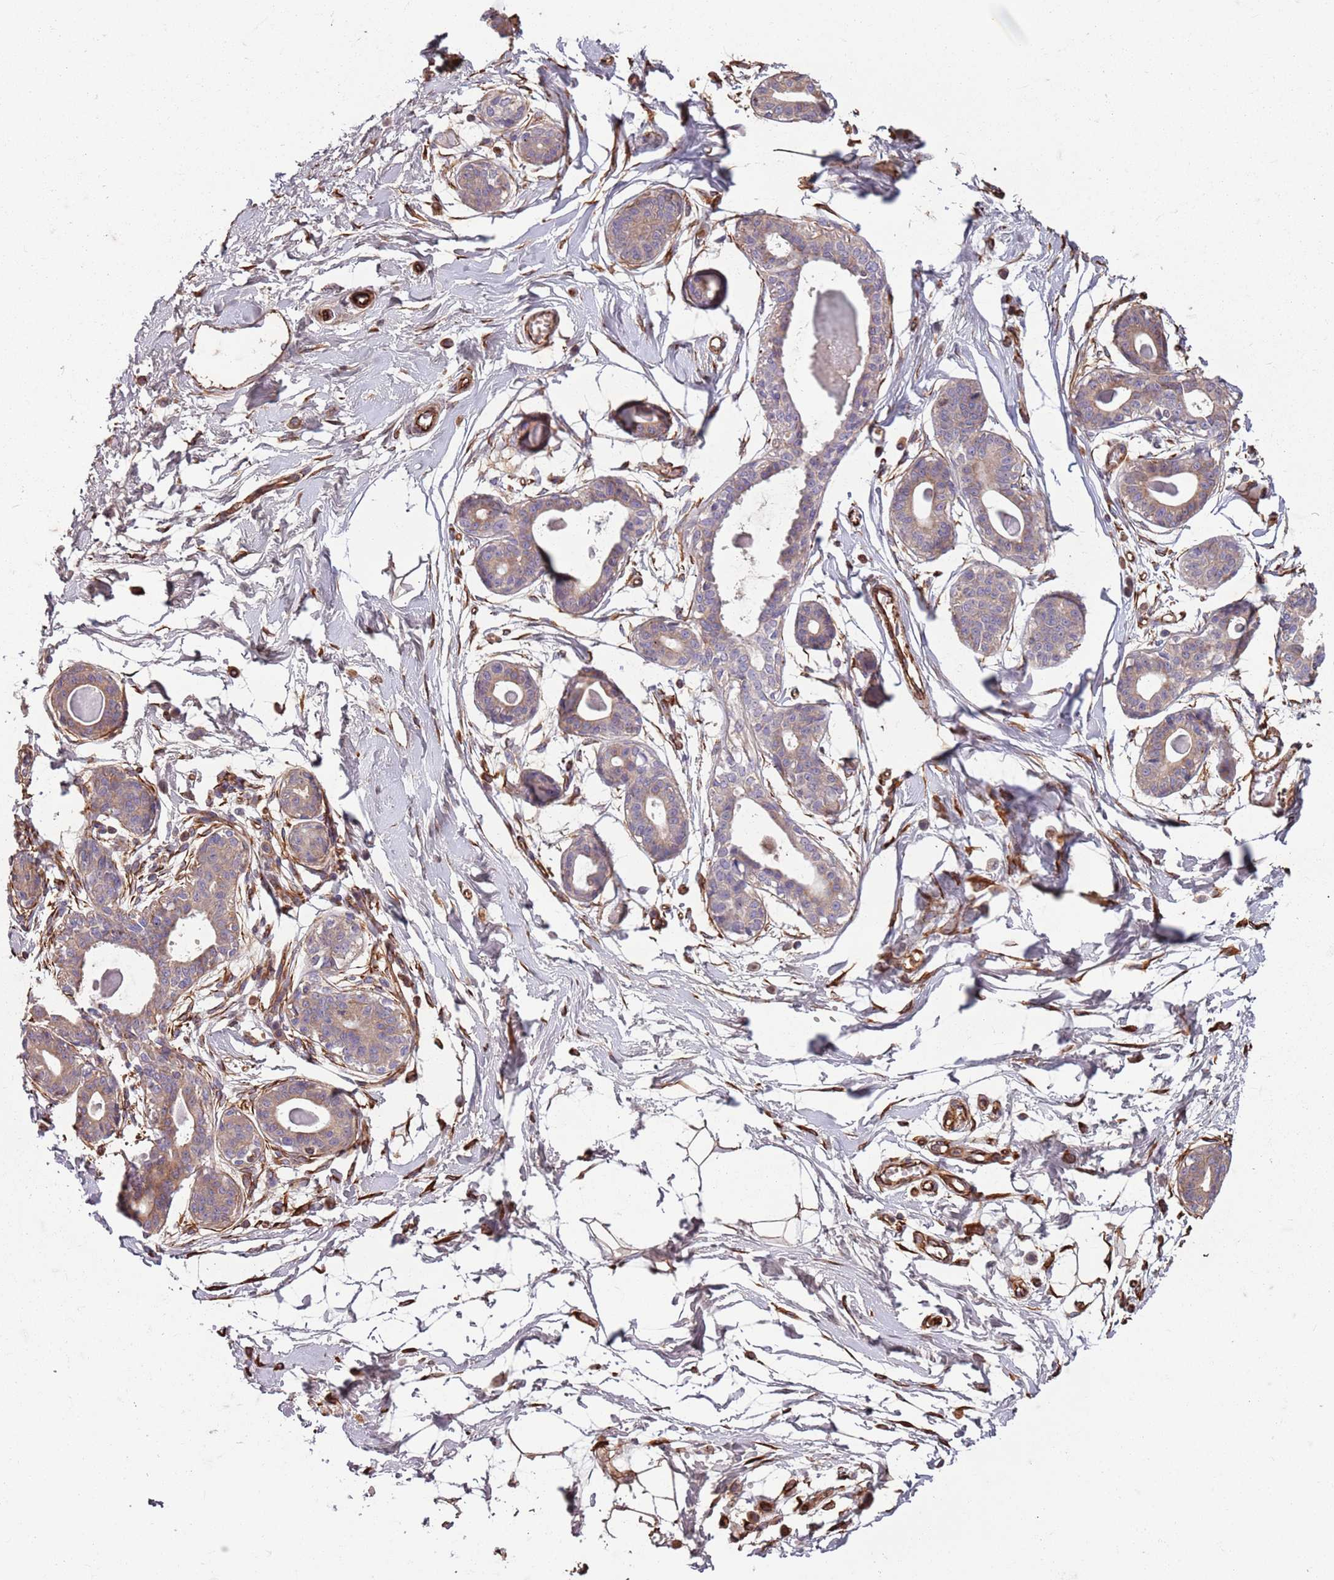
{"staining": {"intensity": "weak", "quantity": "<25%", "location": "cytoplasmic/membranous"}, "tissue": "breast", "cell_type": "Adipocytes", "image_type": "normal", "snomed": [{"axis": "morphology", "description": "Normal tissue, NOS"}, {"axis": "topography", "description": "Breast"}], "caption": "An IHC histopathology image of unremarkable breast is shown. There is no staining in adipocytes of breast. (Stains: DAB immunohistochemistry with hematoxylin counter stain, Microscopy: brightfield microscopy at high magnification).", "gene": "TAS2R38", "patient": {"sex": "female", "age": 45}}